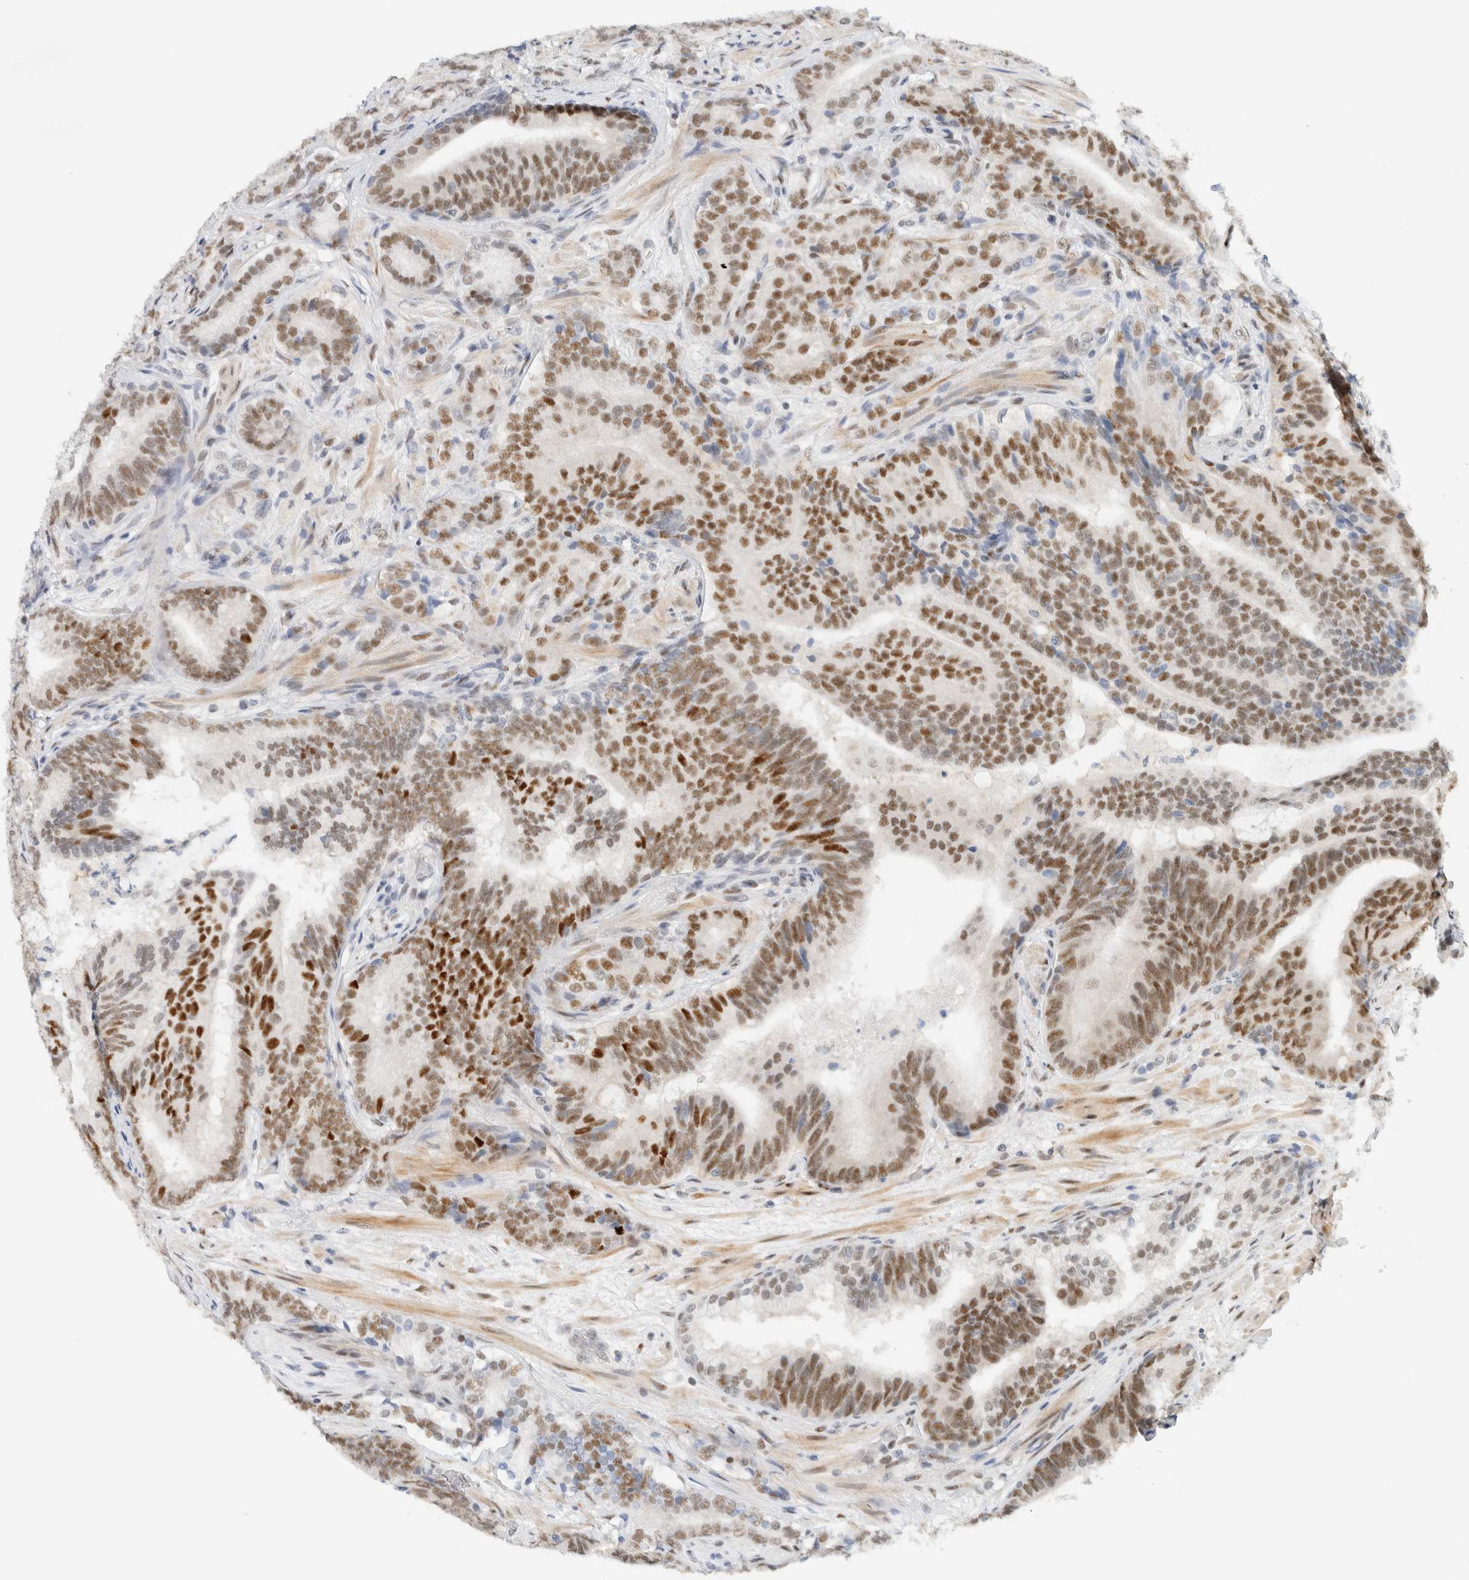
{"staining": {"intensity": "moderate", "quantity": ">75%", "location": "nuclear"}, "tissue": "prostate cancer", "cell_type": "Tumor cells", "image_type": "cancer", "snomed": [{"axis": "morphology", "description": "Adenocarcinoma, High grade"}, {"axis": "topography", "description": "Prostate"}], "caption": "This is an image of immunohistochemistry (IHC) staining of adenocarcinoma (high-grade) (prostate), which shows moderate staining in the nuclear of tumor cells.", "gene": "ZNF683", "patient": {"sex": "male", "age": 55}}